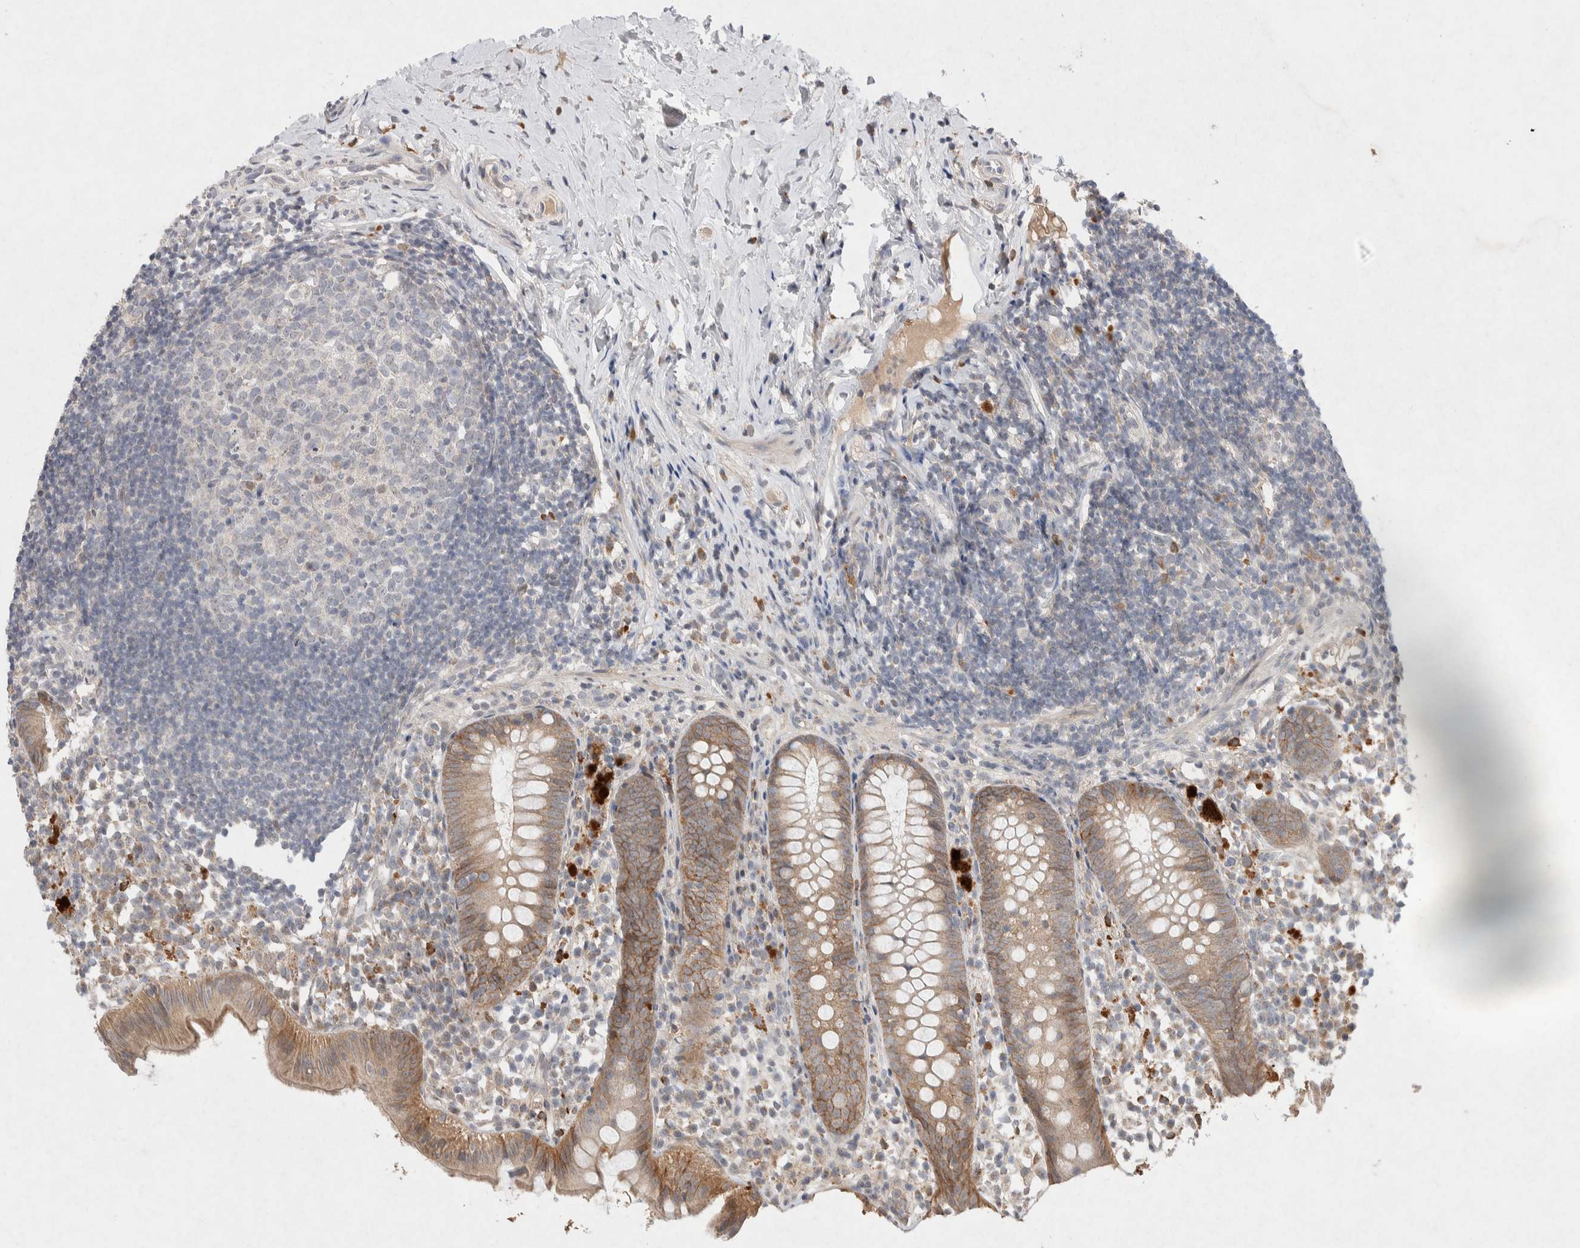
{"staining": {"intensity": "moderate", "quantity": ">75%", "location": "cytoplasmic/membranous"}, "tissue": "appendix", "cell_type": "Glandular cells", "image_type": "normal", "snomed": [{"axis": "morphology", "description": "Normal tissue, NOS"}, {"axis": "topography", "description": "Appendix"}], "caption": "Moderate cytoplasmic/membranous staining is present in about >75% of glandular cells in normal appendix.", "gene": "CMTM4", "patient": {"sex": "female", "age": 20}}